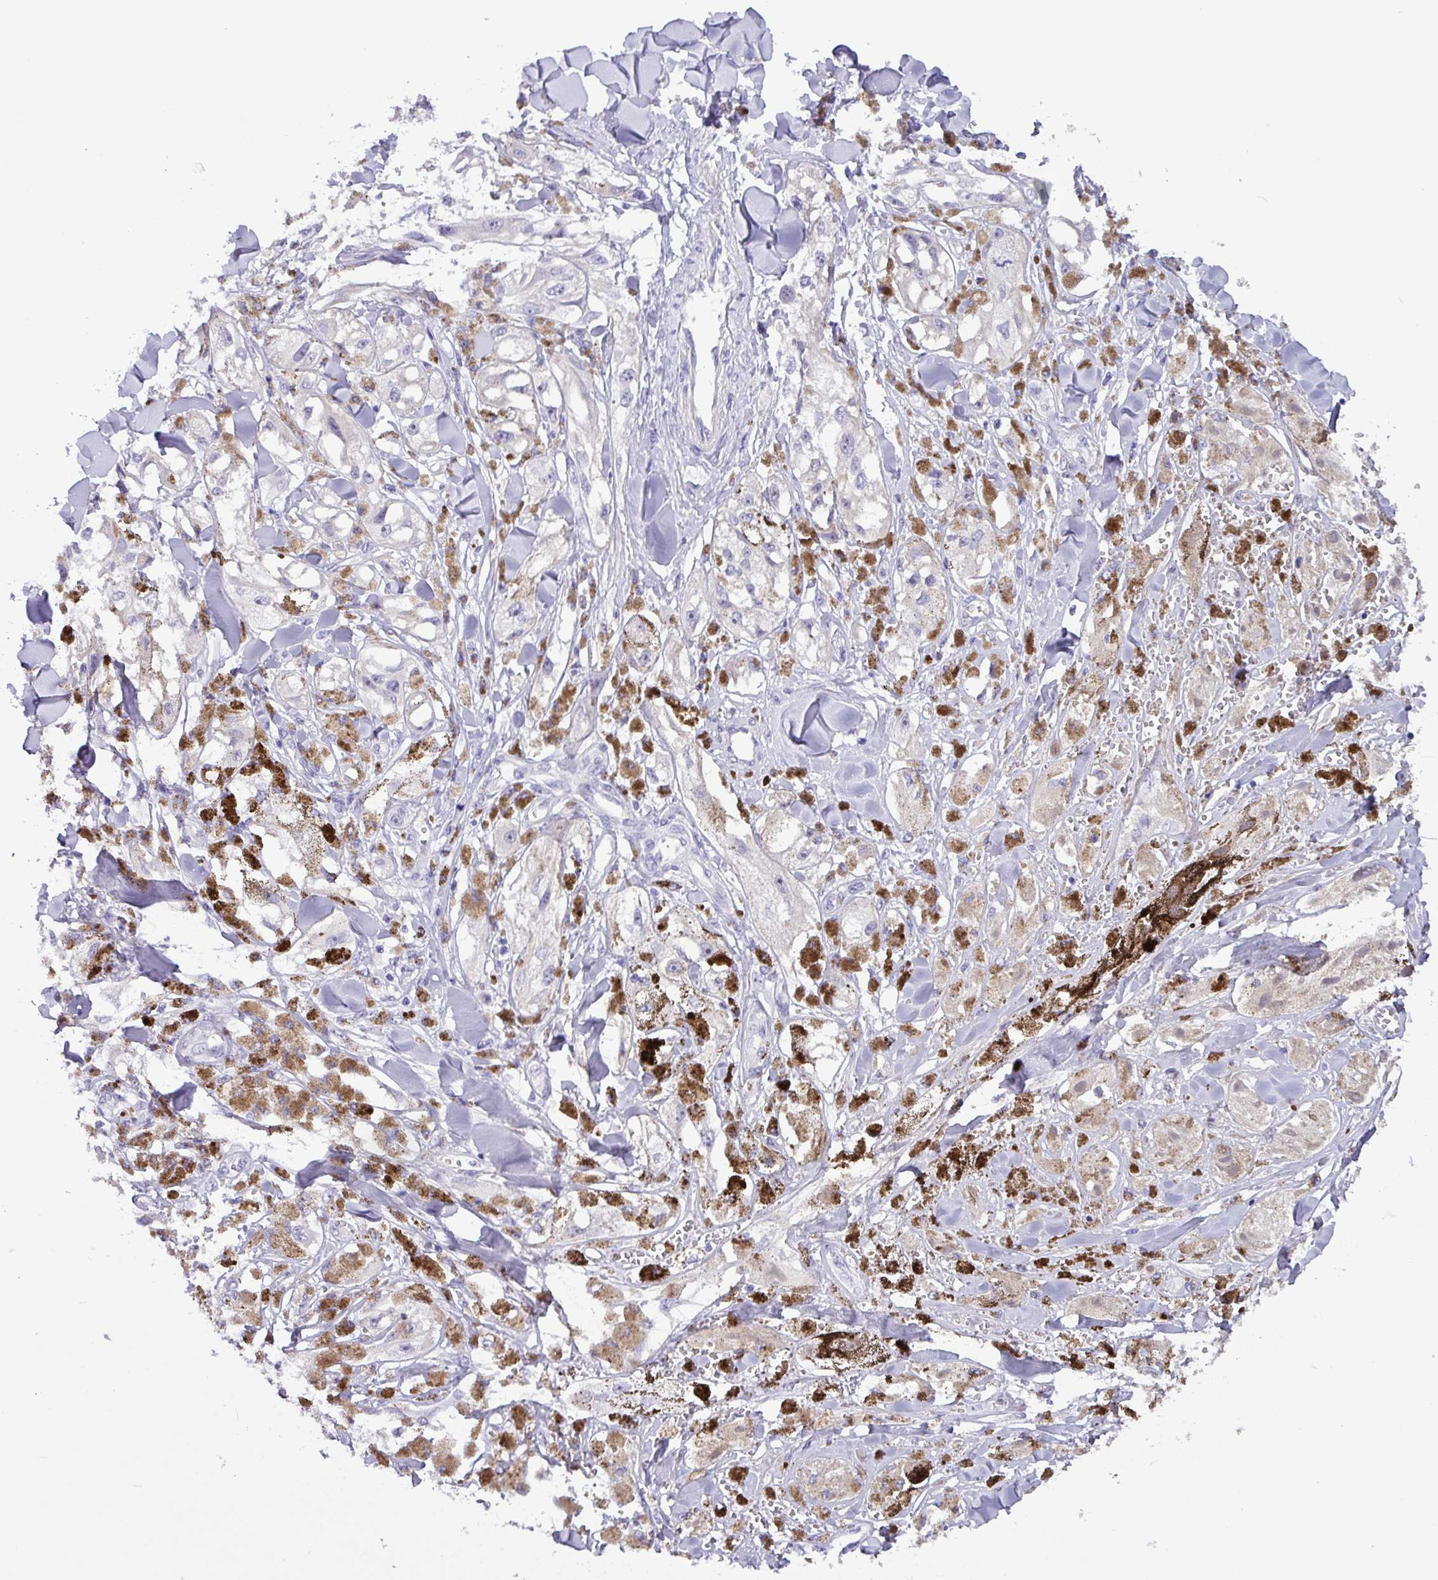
{"staining": {"intensity": "negative", "quantity": "none", "location": "none"}, "tissue": "melanoma", "cell_type": "Tumor cells", "image_type": "cancer", "snomed": [{"axis": "morphology", "description": "Malignant melanoma, NOS"}, {"axis": "topography", "description": "Skin"}], "caption": "Melanoma stained for a protein using immunohistochemistry (IHC) reveals no expression tumor cells.", "gene": "MRM2", "patient": {"sex": "male", "age": 88}}